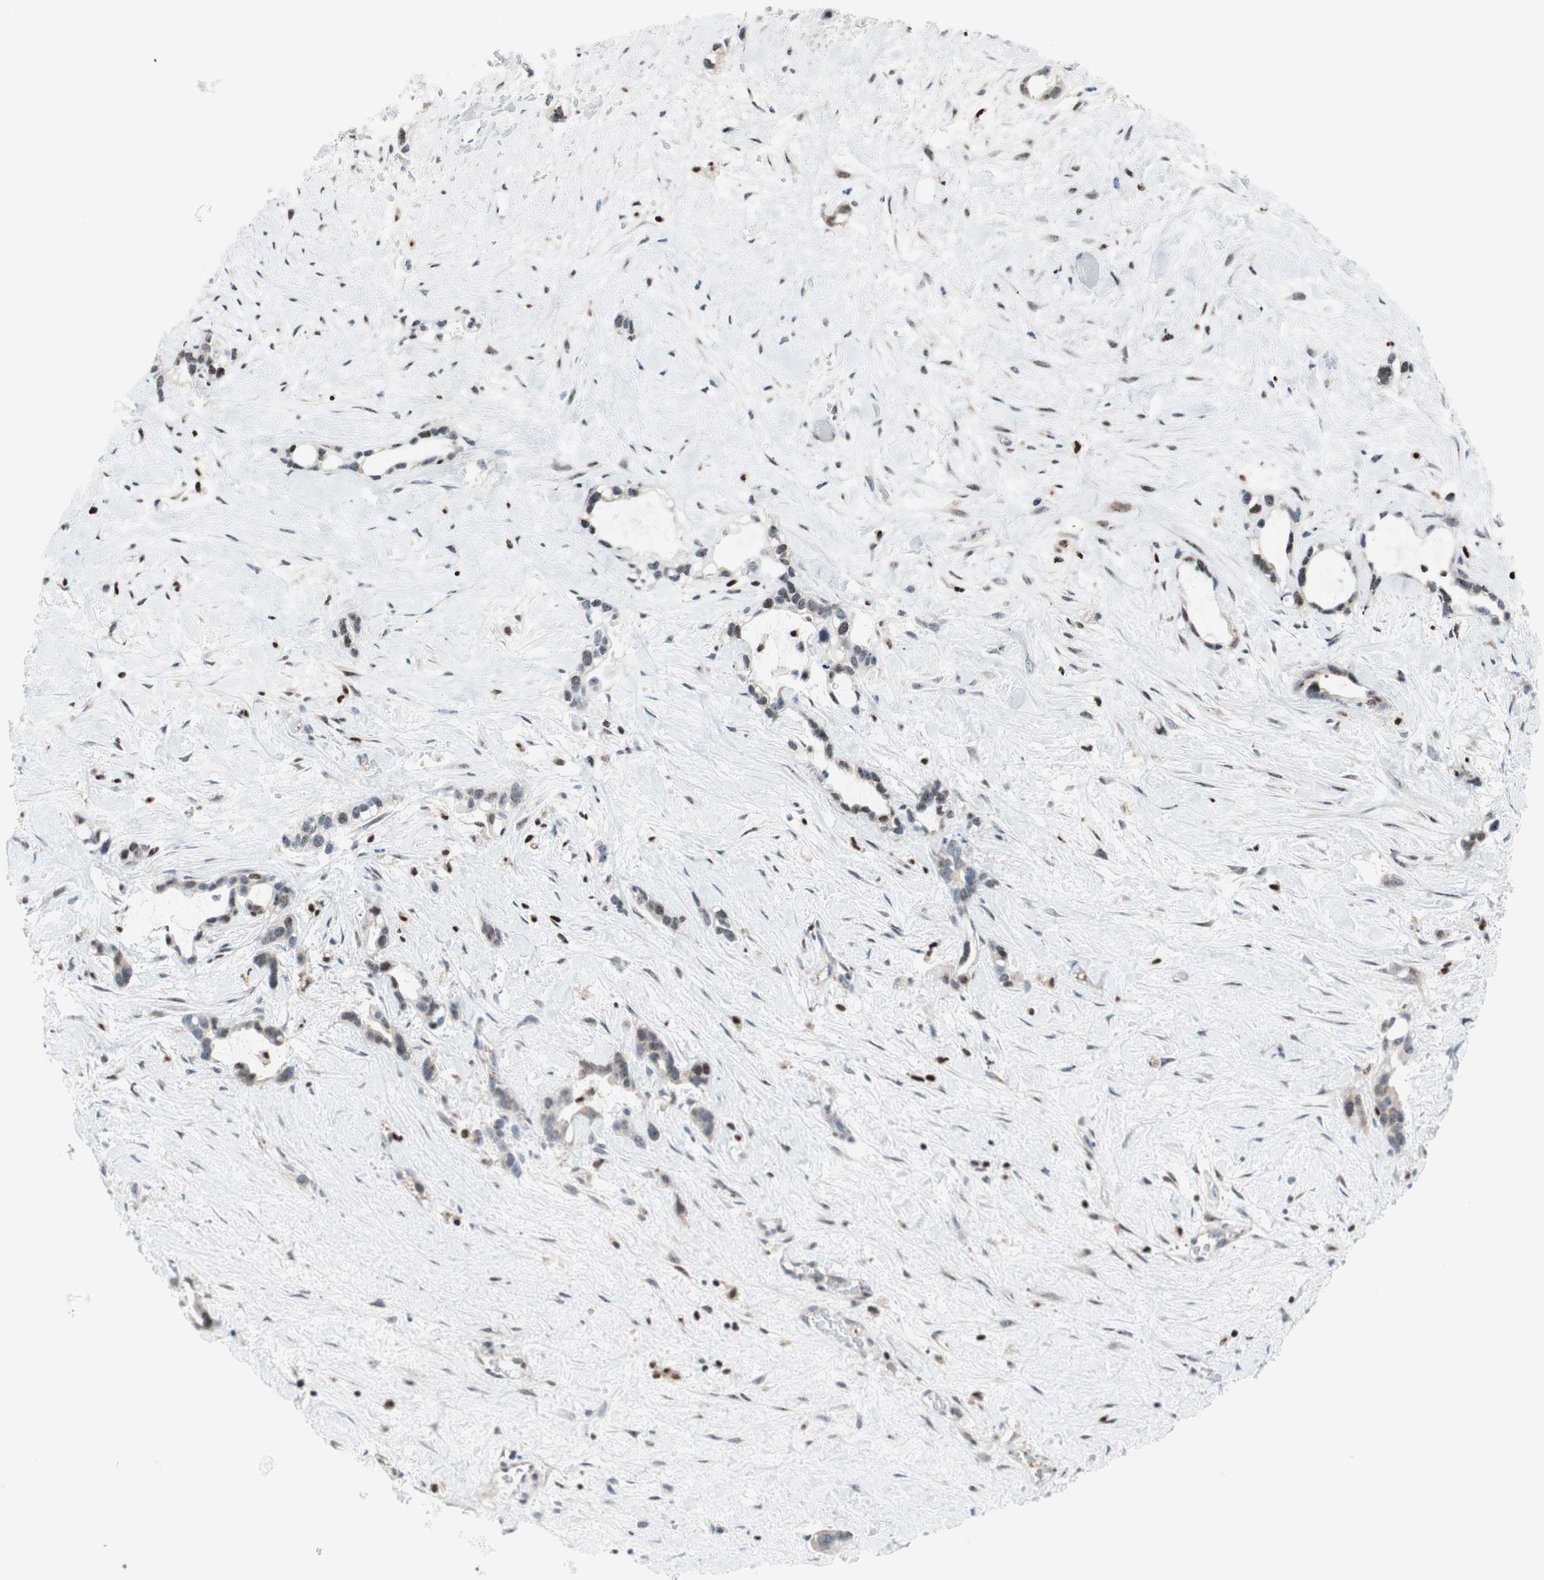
{"staining": {"intensity": "weak", "quantity": "<25%", "location": "cytoplasmic/membranous,nuclear"}, "tissue": "liver cancer", "cell_type": "Tumor cells", "image_type": "cancer", "snomed": [{"axis": "morphology", "description": "Cholangiocarcinoma"}, {"axis": "topography", "description": "Liver"}], "caption": "This is an immunohistochemistry (IHC) image of liver cancer (cholangiocarcinoma). There is no positivity in tumor cells.", "gene": "RGS10", "patient": {"sex": "female", "age": 65}}